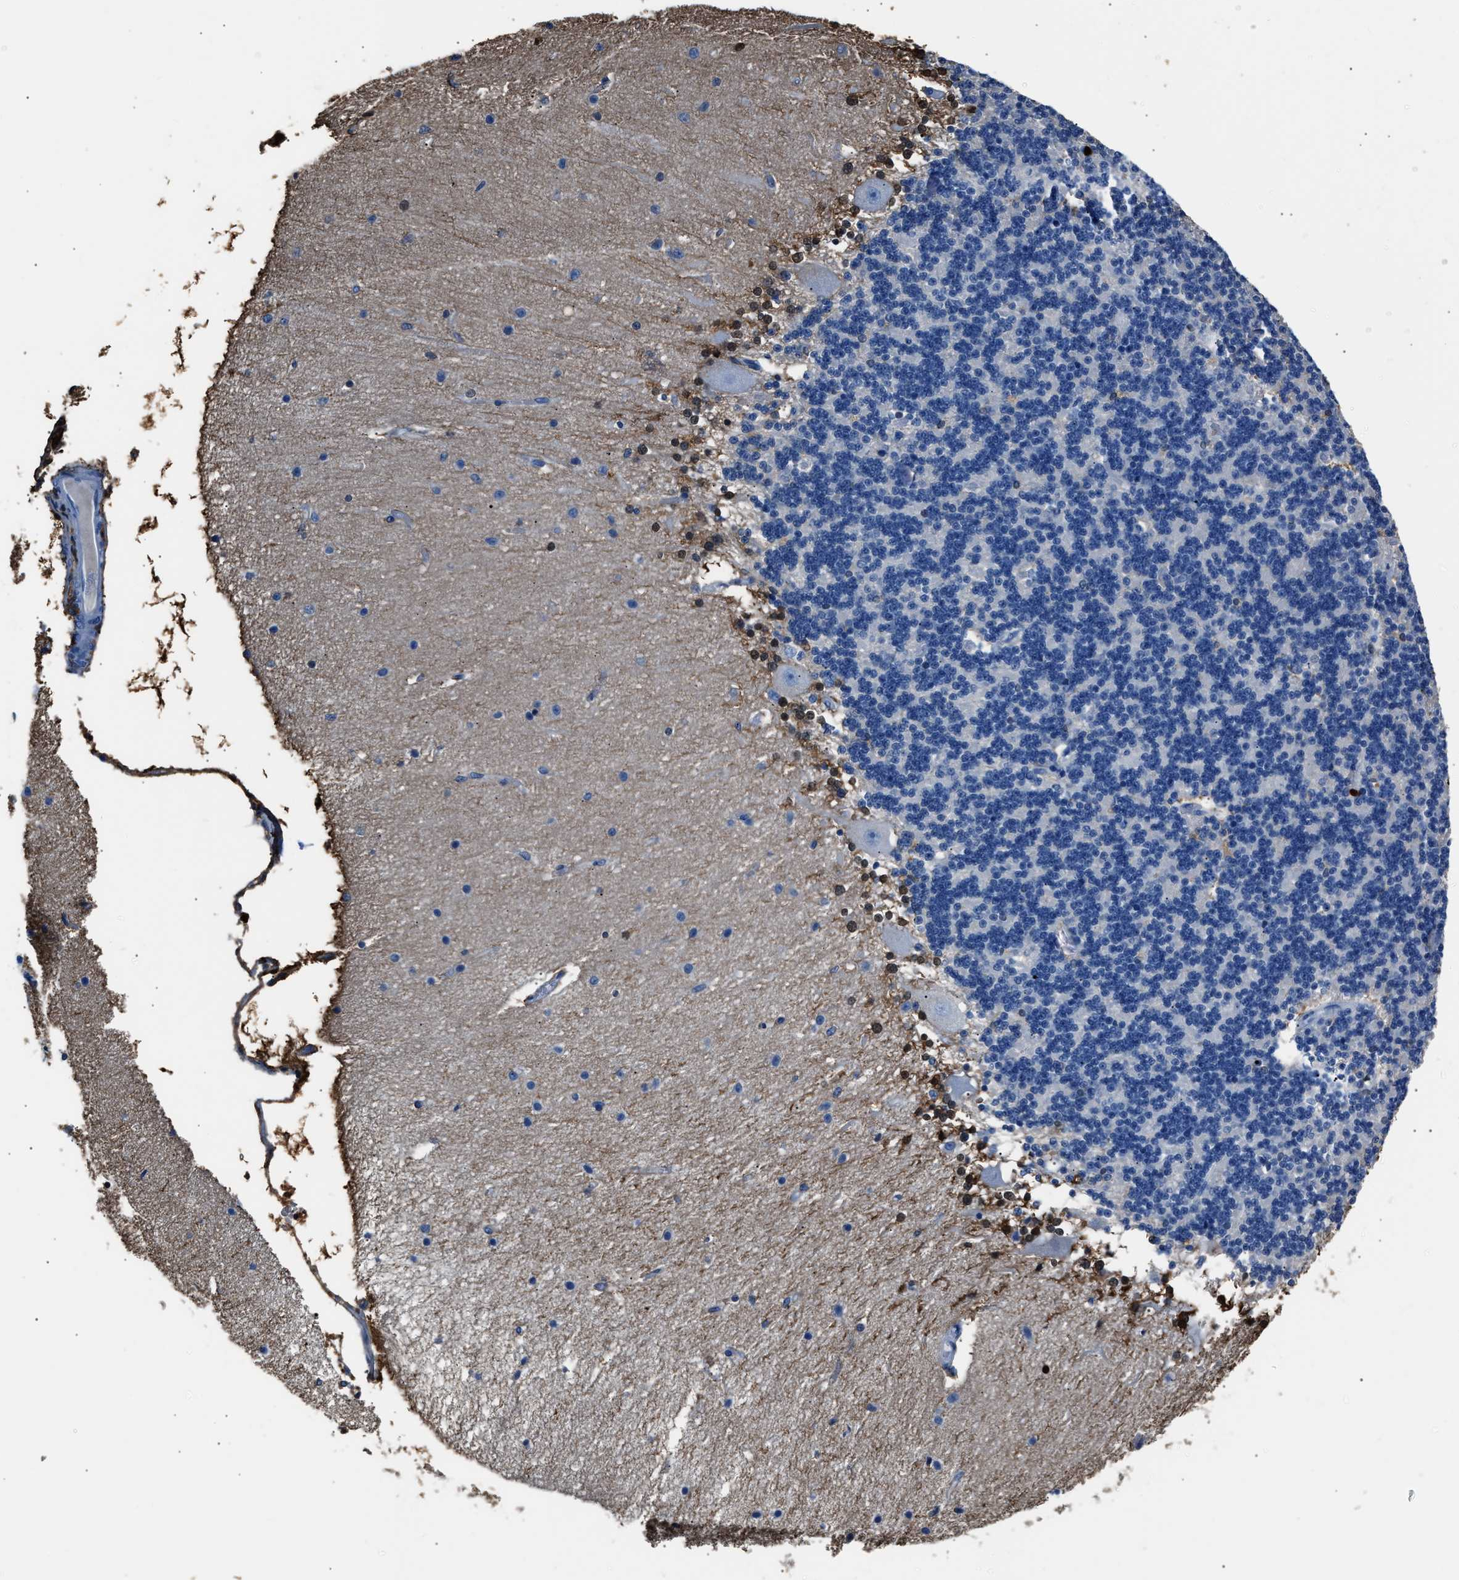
{"staining": {"intensity": "negative", "quantity": "none", "location": "none"}, "tissue": "cerebellum", "cell_type": "Cells in granular layer", "image_type": "normal", "snomed": [{"axis": "morphology", "description": "Normal tissue, NOS"}, {"axis": "topography", "description": "Cerebellum"}], "caption": "This is an immunohistochemistry micrograph of benign human cerebellum. There is no positivity in cells in granular layer.", "gene": "S100P", "patient": {"sex": "female", "age": 54}}